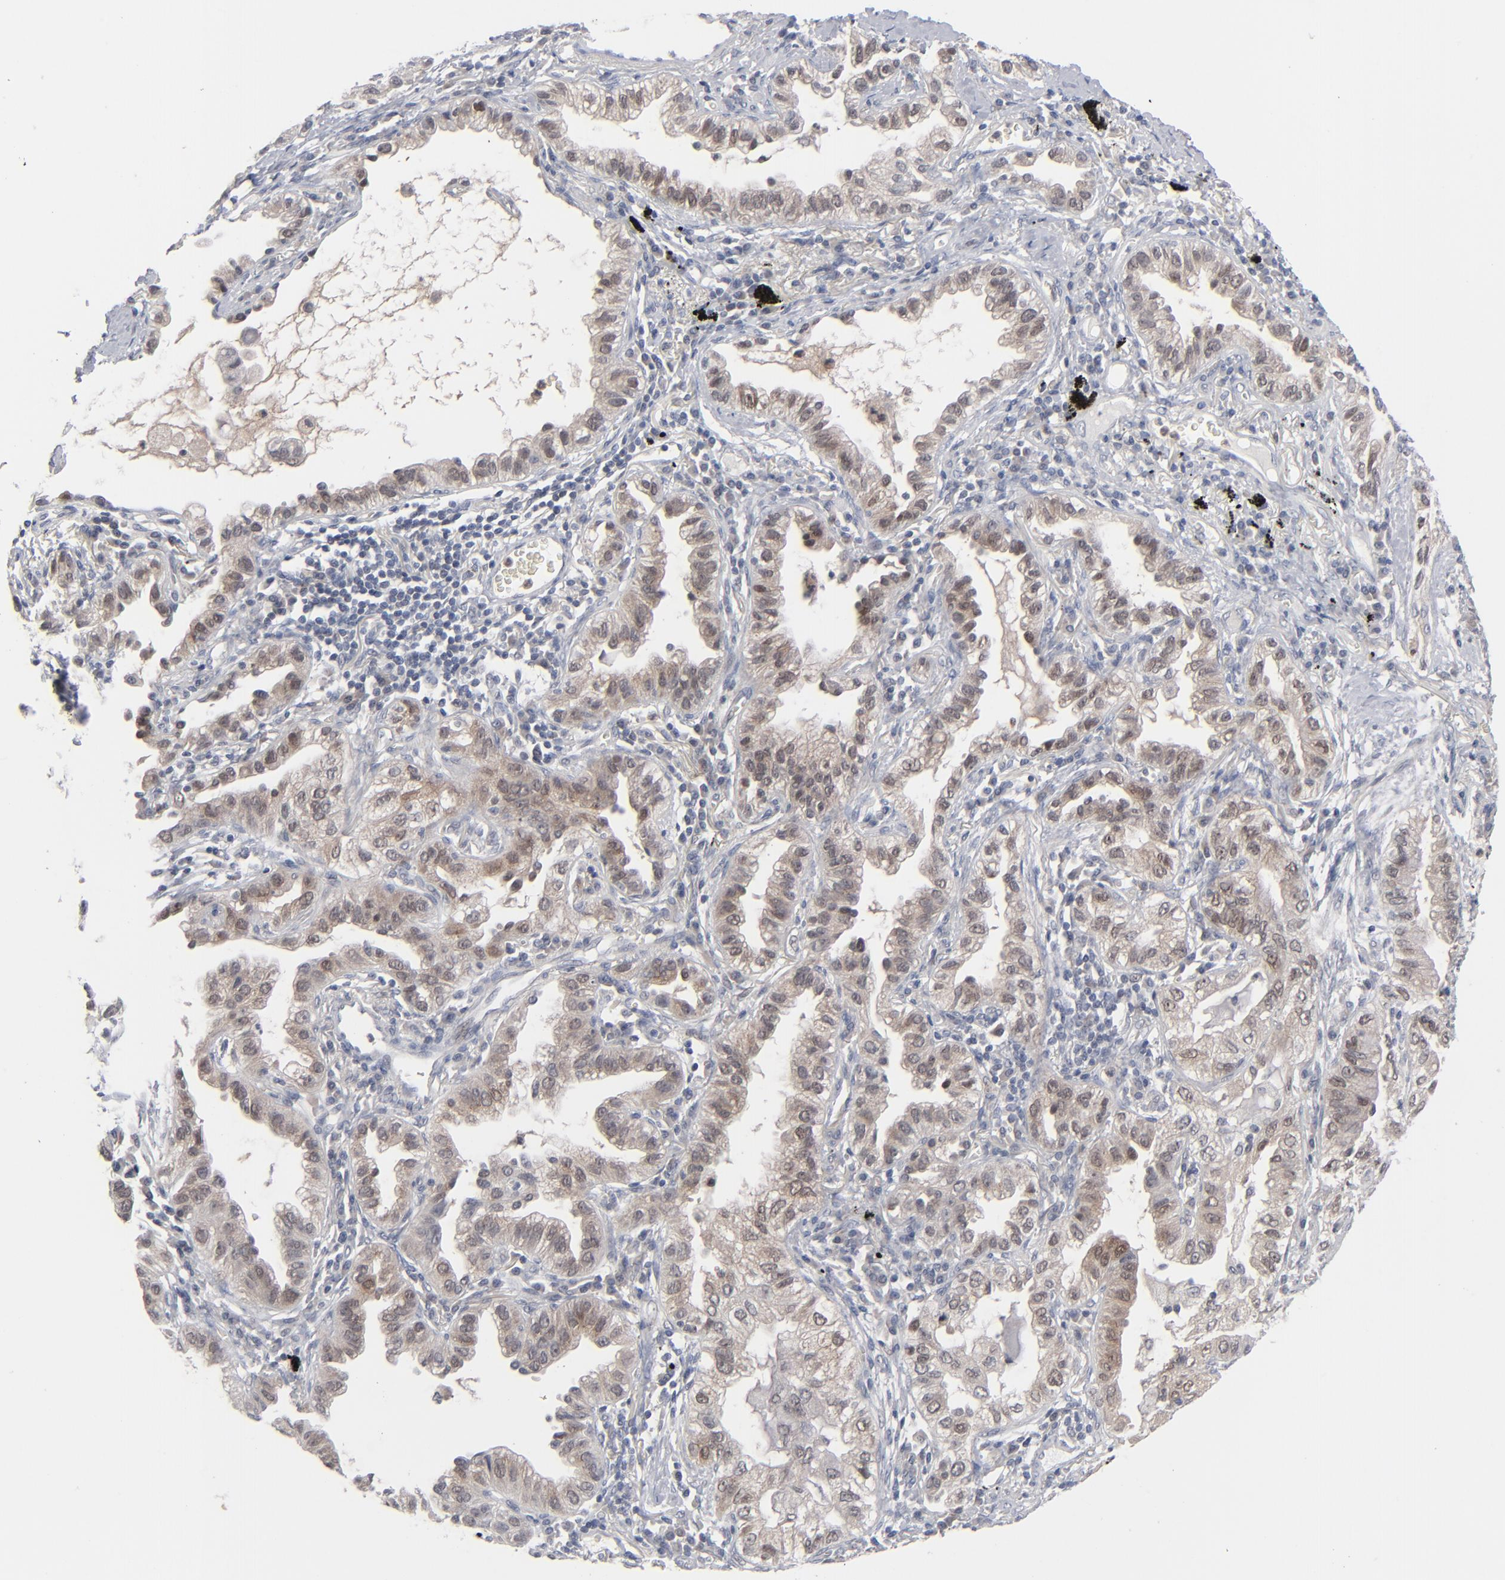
{"staining": {"intensity": "moderate", "quantity": ">75%", "location": "cytoplasmic/membranous"}, "tissue": "lung cancer", "cell_type": "Tumor cells", "image_type": "cancer", "snomed": [{"axis": "morphology", "description": "Adenocarcinoma, NOS"}, {"axis": "topography", "description": "Lung"}], "caption": "Moderate cytoplasmic/membranous positivity is appreciated in approximately >75% of tumor cells in lung cancer.", "gene": "POF1B", "patient": {"sex": "female", "age": 50}}